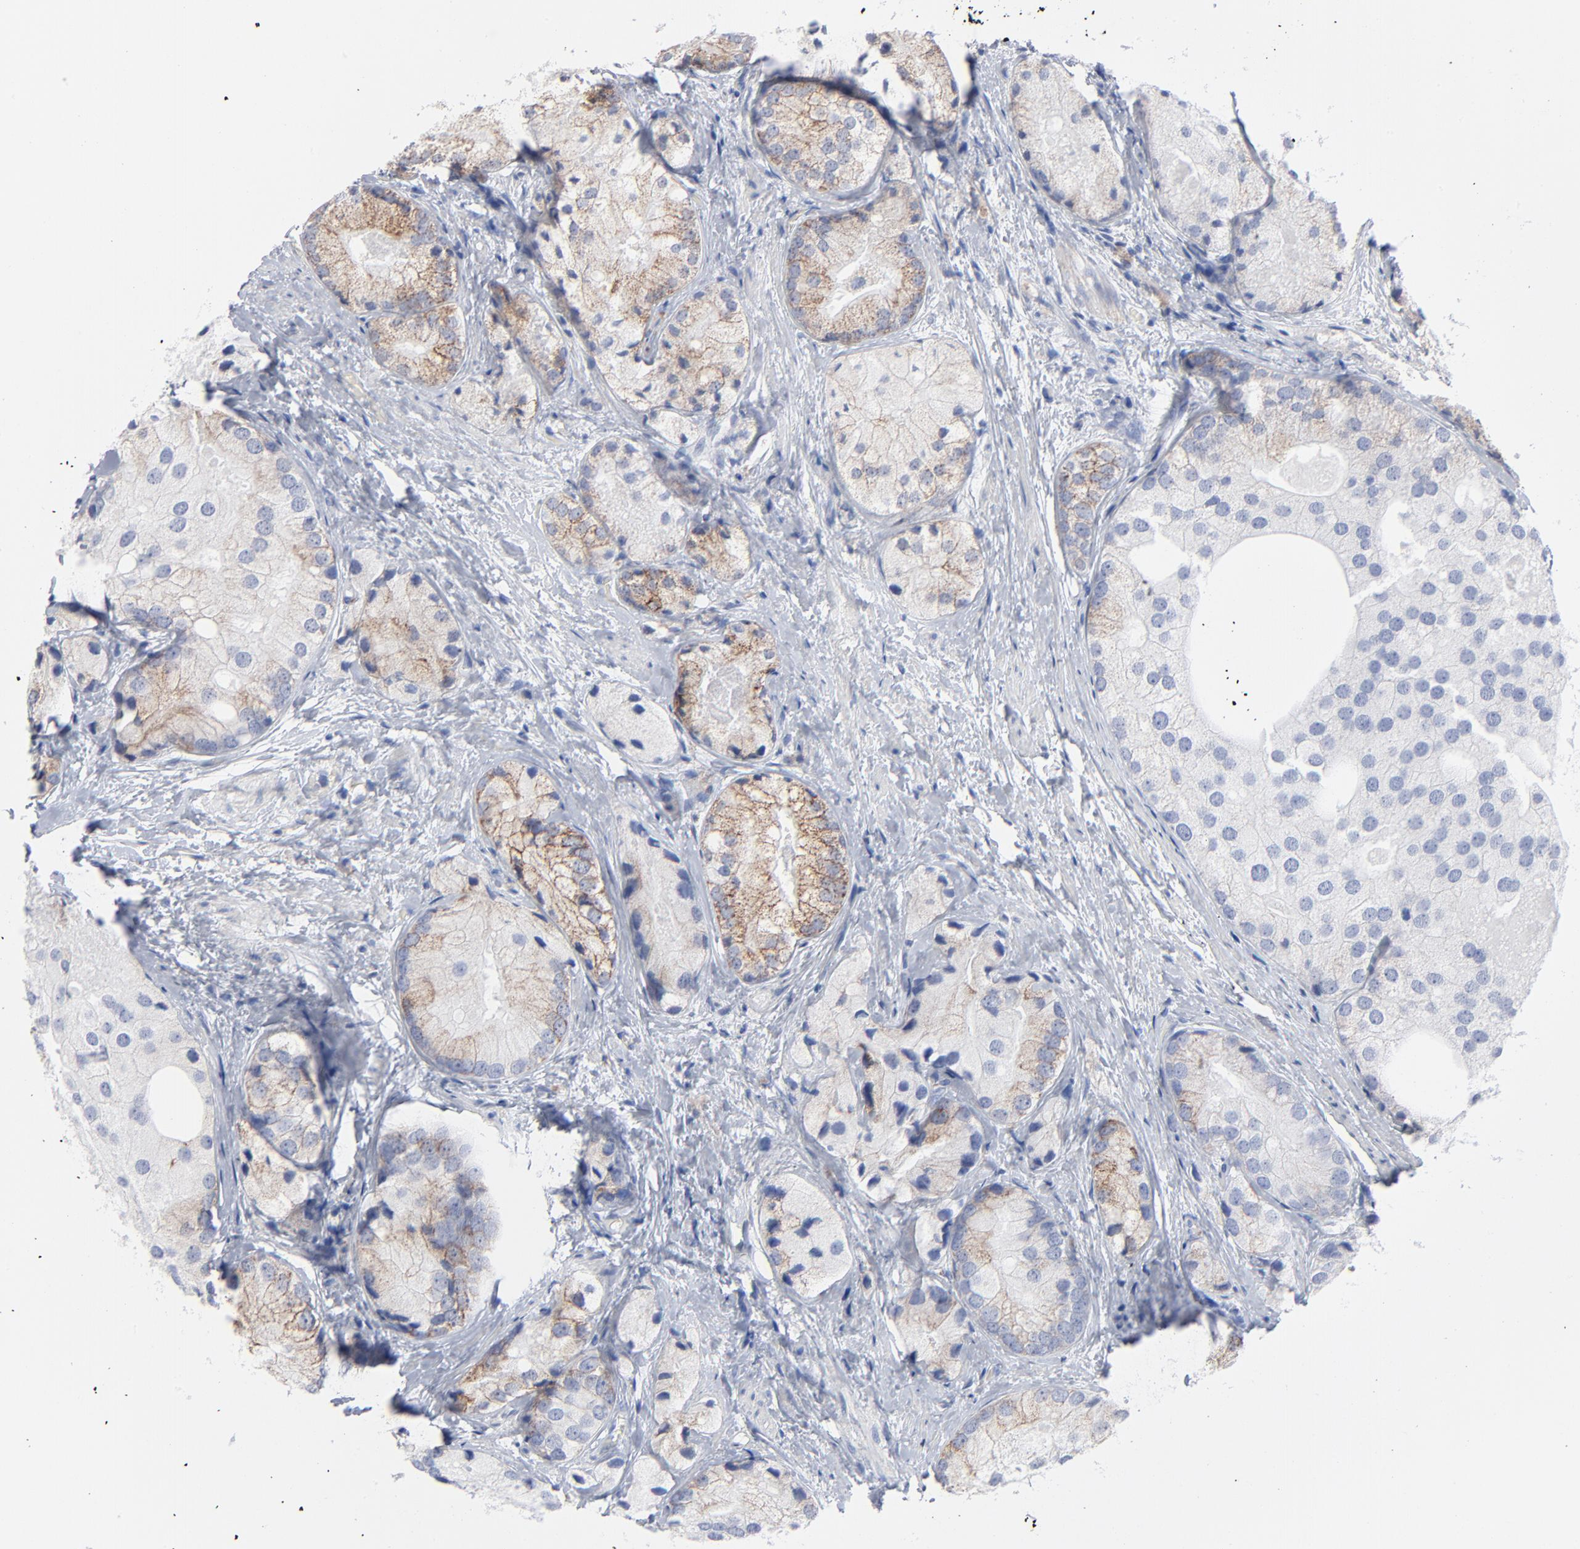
{"staining": {"intensity": "negative", "quantity": "none", "location": "none"}, "tissue": "prostate cancer", "cell_type": "Tumor cells", "image_type": "cancer", "snomed": [{"axis": "morphology", "description": "Adenocarcinoma, Low grade"}, {"axis": "topography", "description": "Prostate"}], "caption": "There is no significant positivity in tumor cells of prostate cancer (low-grade adenocarcinoma).", "gene": "CHCHD10", "patient": {"sex": "male", "age": 69}}